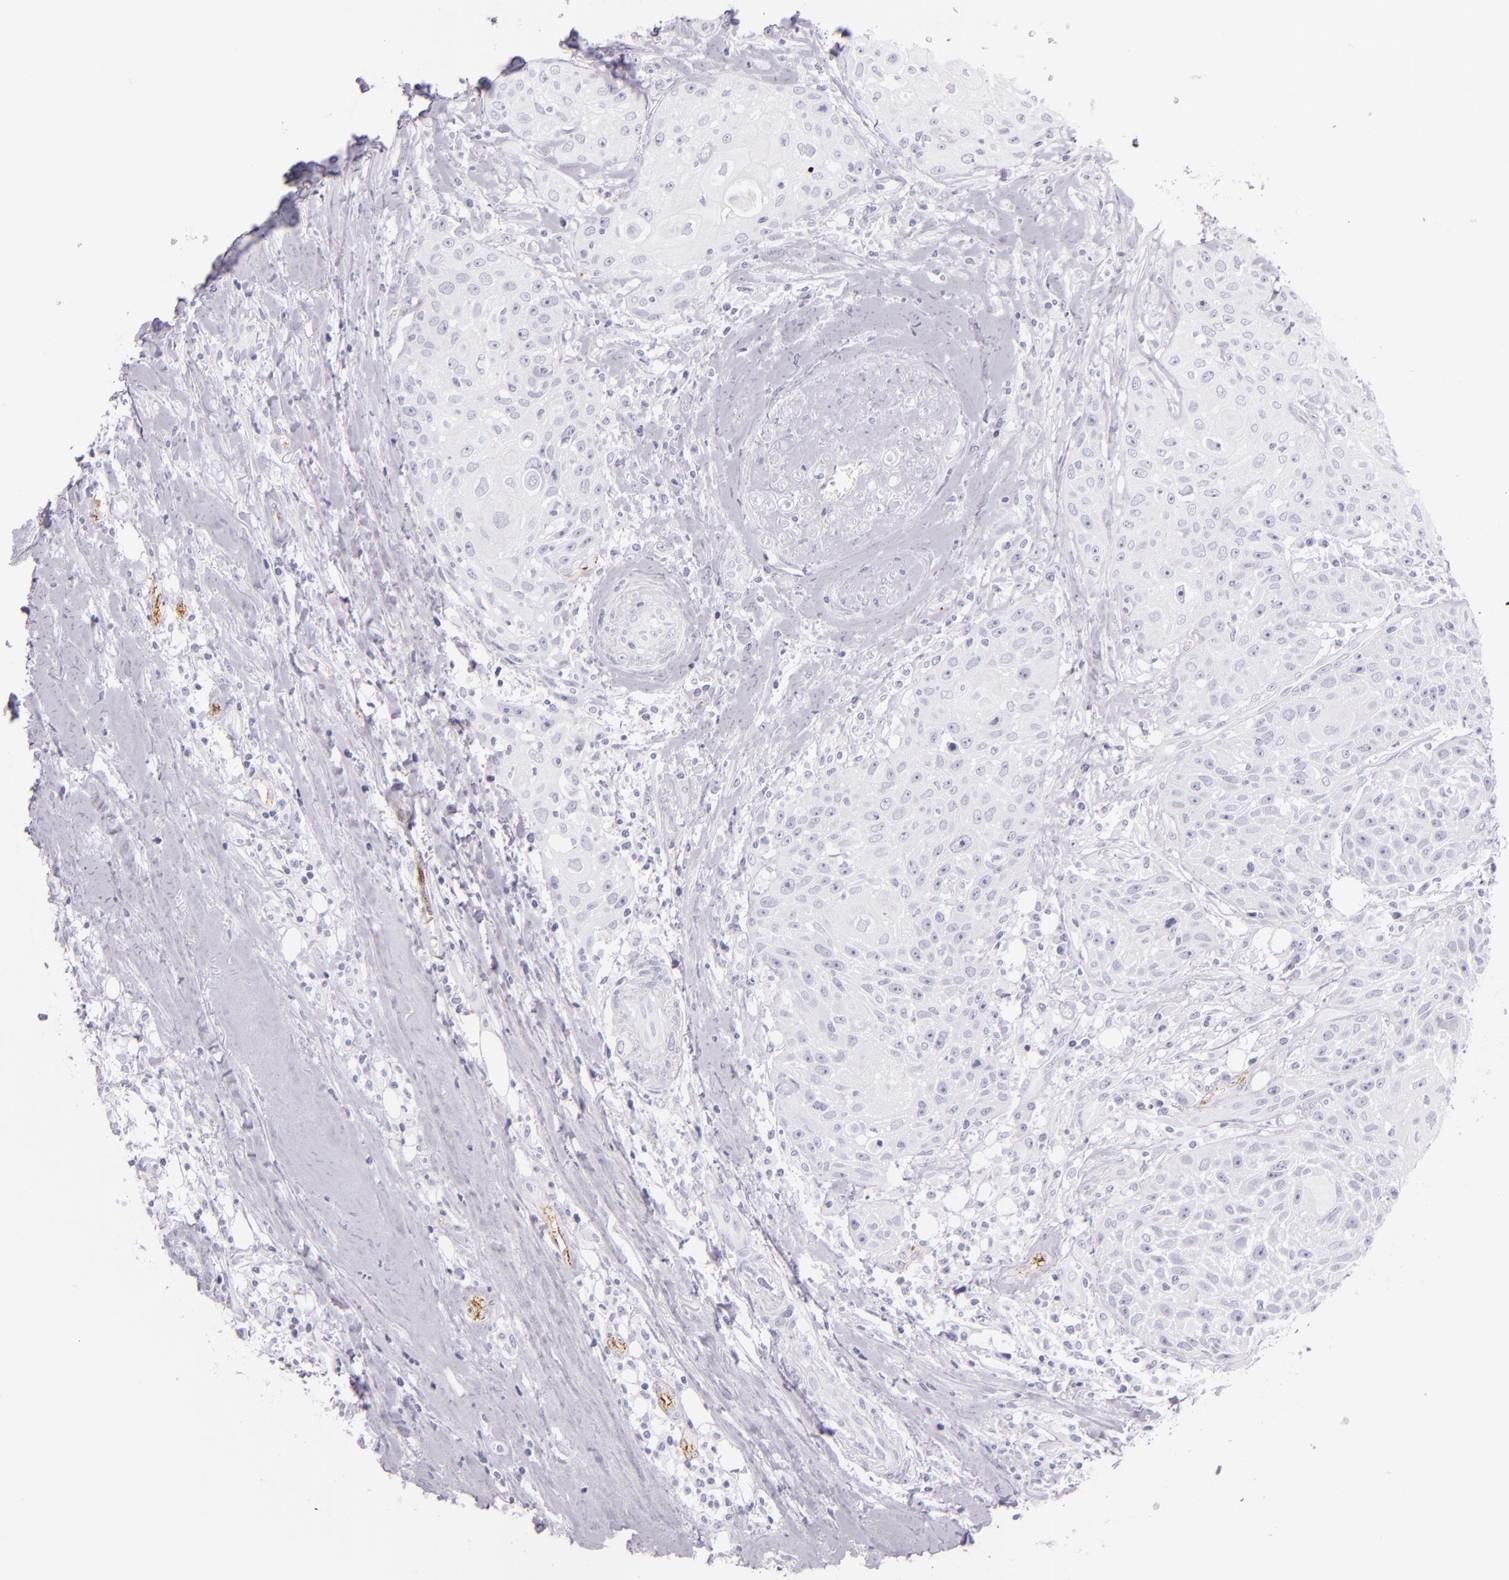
{"staining": {"intensity": "negative", "quantity": "none", "location": "none"}, "tissue": "head and neck cancer", "cell_type": "Tumor cells", "image_type": "cancer", "snomed": [{"axis": "morphology", "description": "Squamous cell carcinoma, NOS"}, {"axis": "topography", "description": "Oral tissue"}, {"axis": "topography", "description": "Head-Neck"}], "caption": "The image reveals no significant expression in tumor cells of head and neck cancer (squamous cell carcinoma).", "gene": "SELP", "patient": {"sex": "female", "age": 82}}